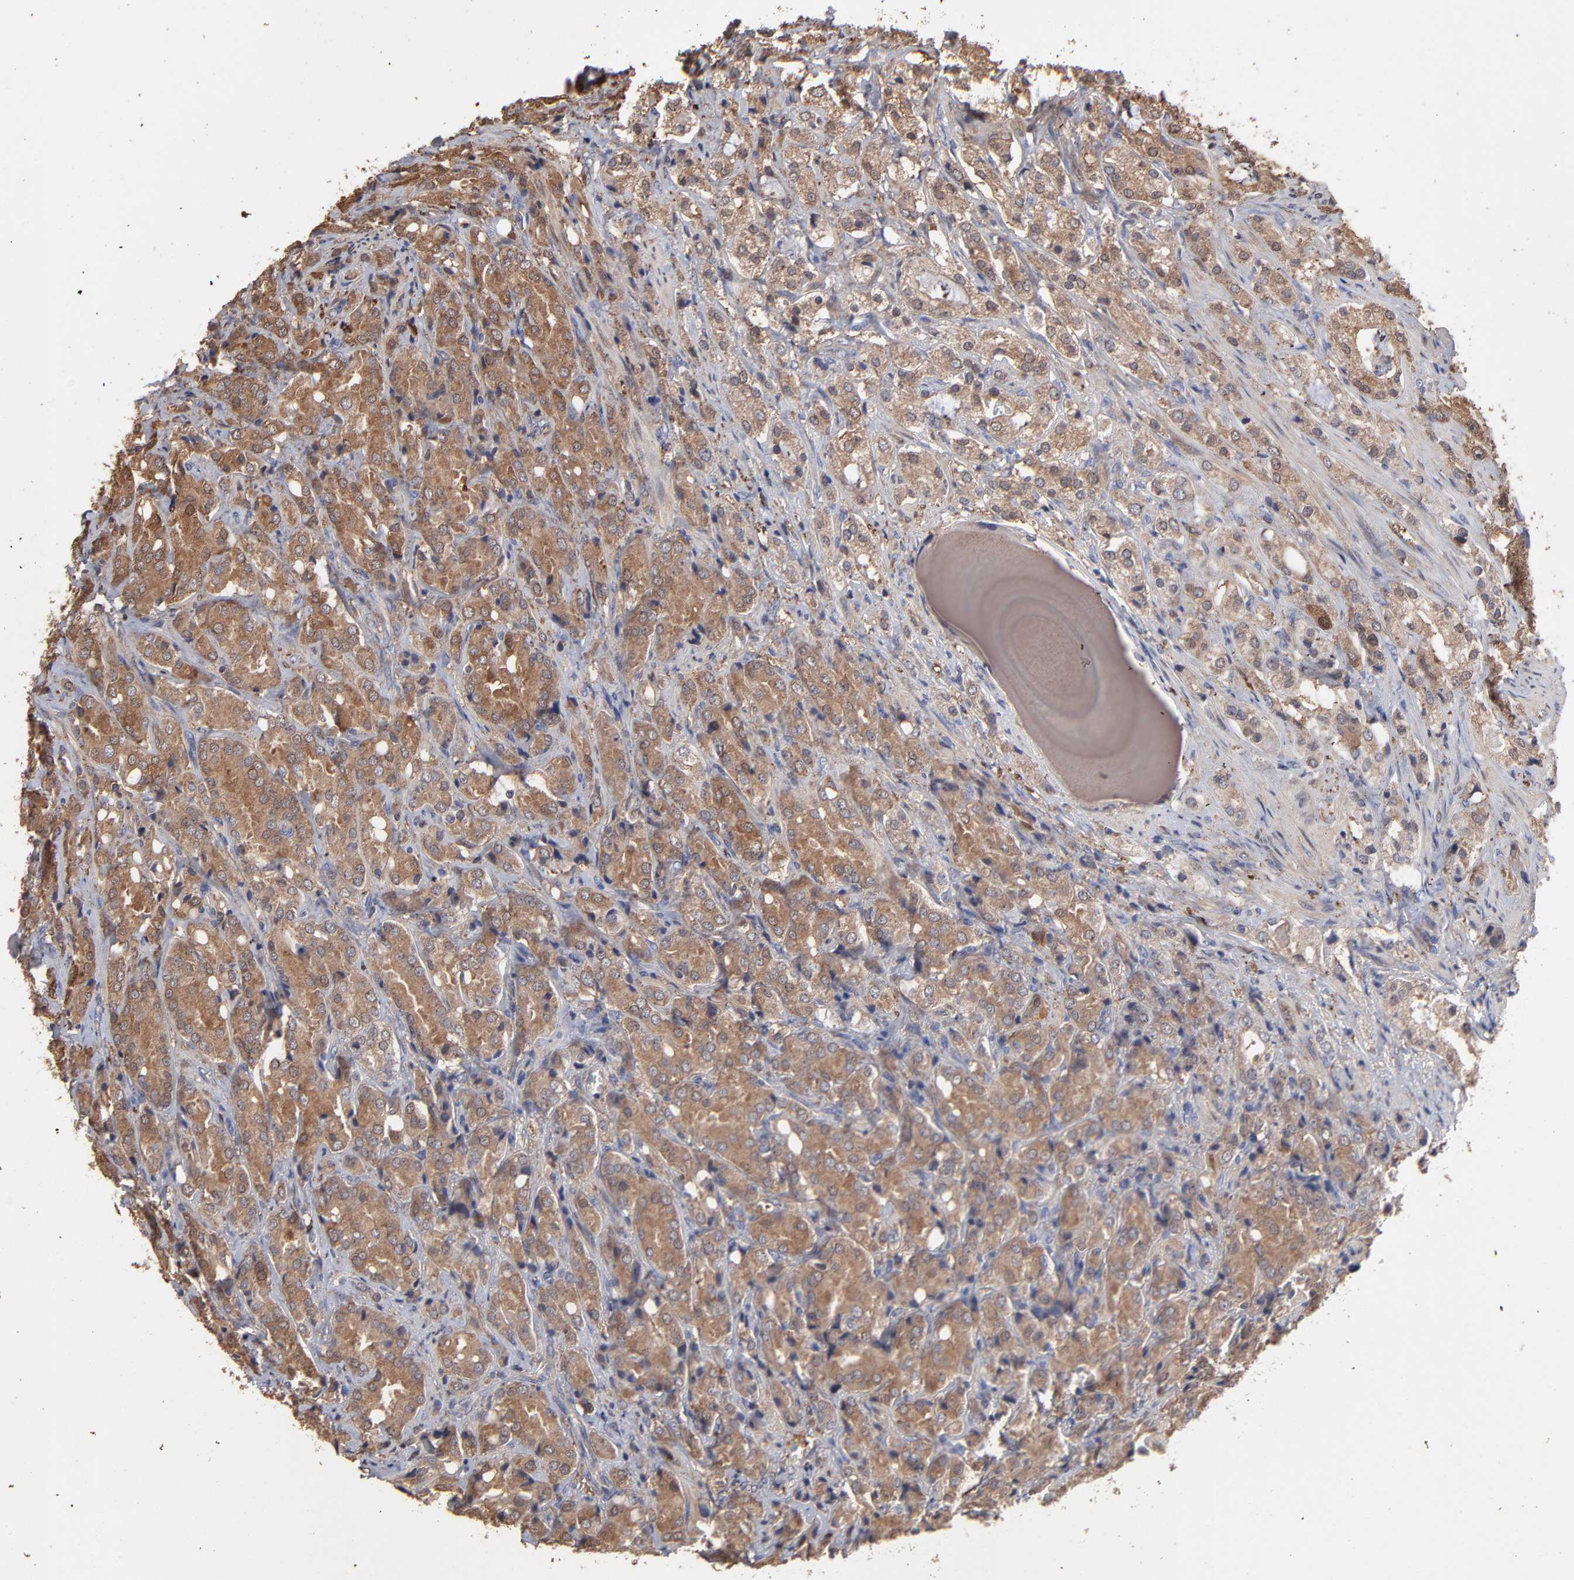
{"staining": {"intensity": "moderate", "quantity": ">75%", "location": "cytoplasmic/membranous"}, "tissue": "prostate cancer", "cell_type": "Tumor cells", "image_type": "cancer", "snomed": [{"axis": "morphology", "description": "Adenocarcinoma, High grade"}, {"axis": "topography", "description": "Prostate"}], "caption": "A micrograph of human prostate cancer stained for a protein demonstrates moderate cytoplasmic/membranous brown staining in tumor cells.", "gene": "TANGO2", "patient": {"sex": "male", "age": 68}}